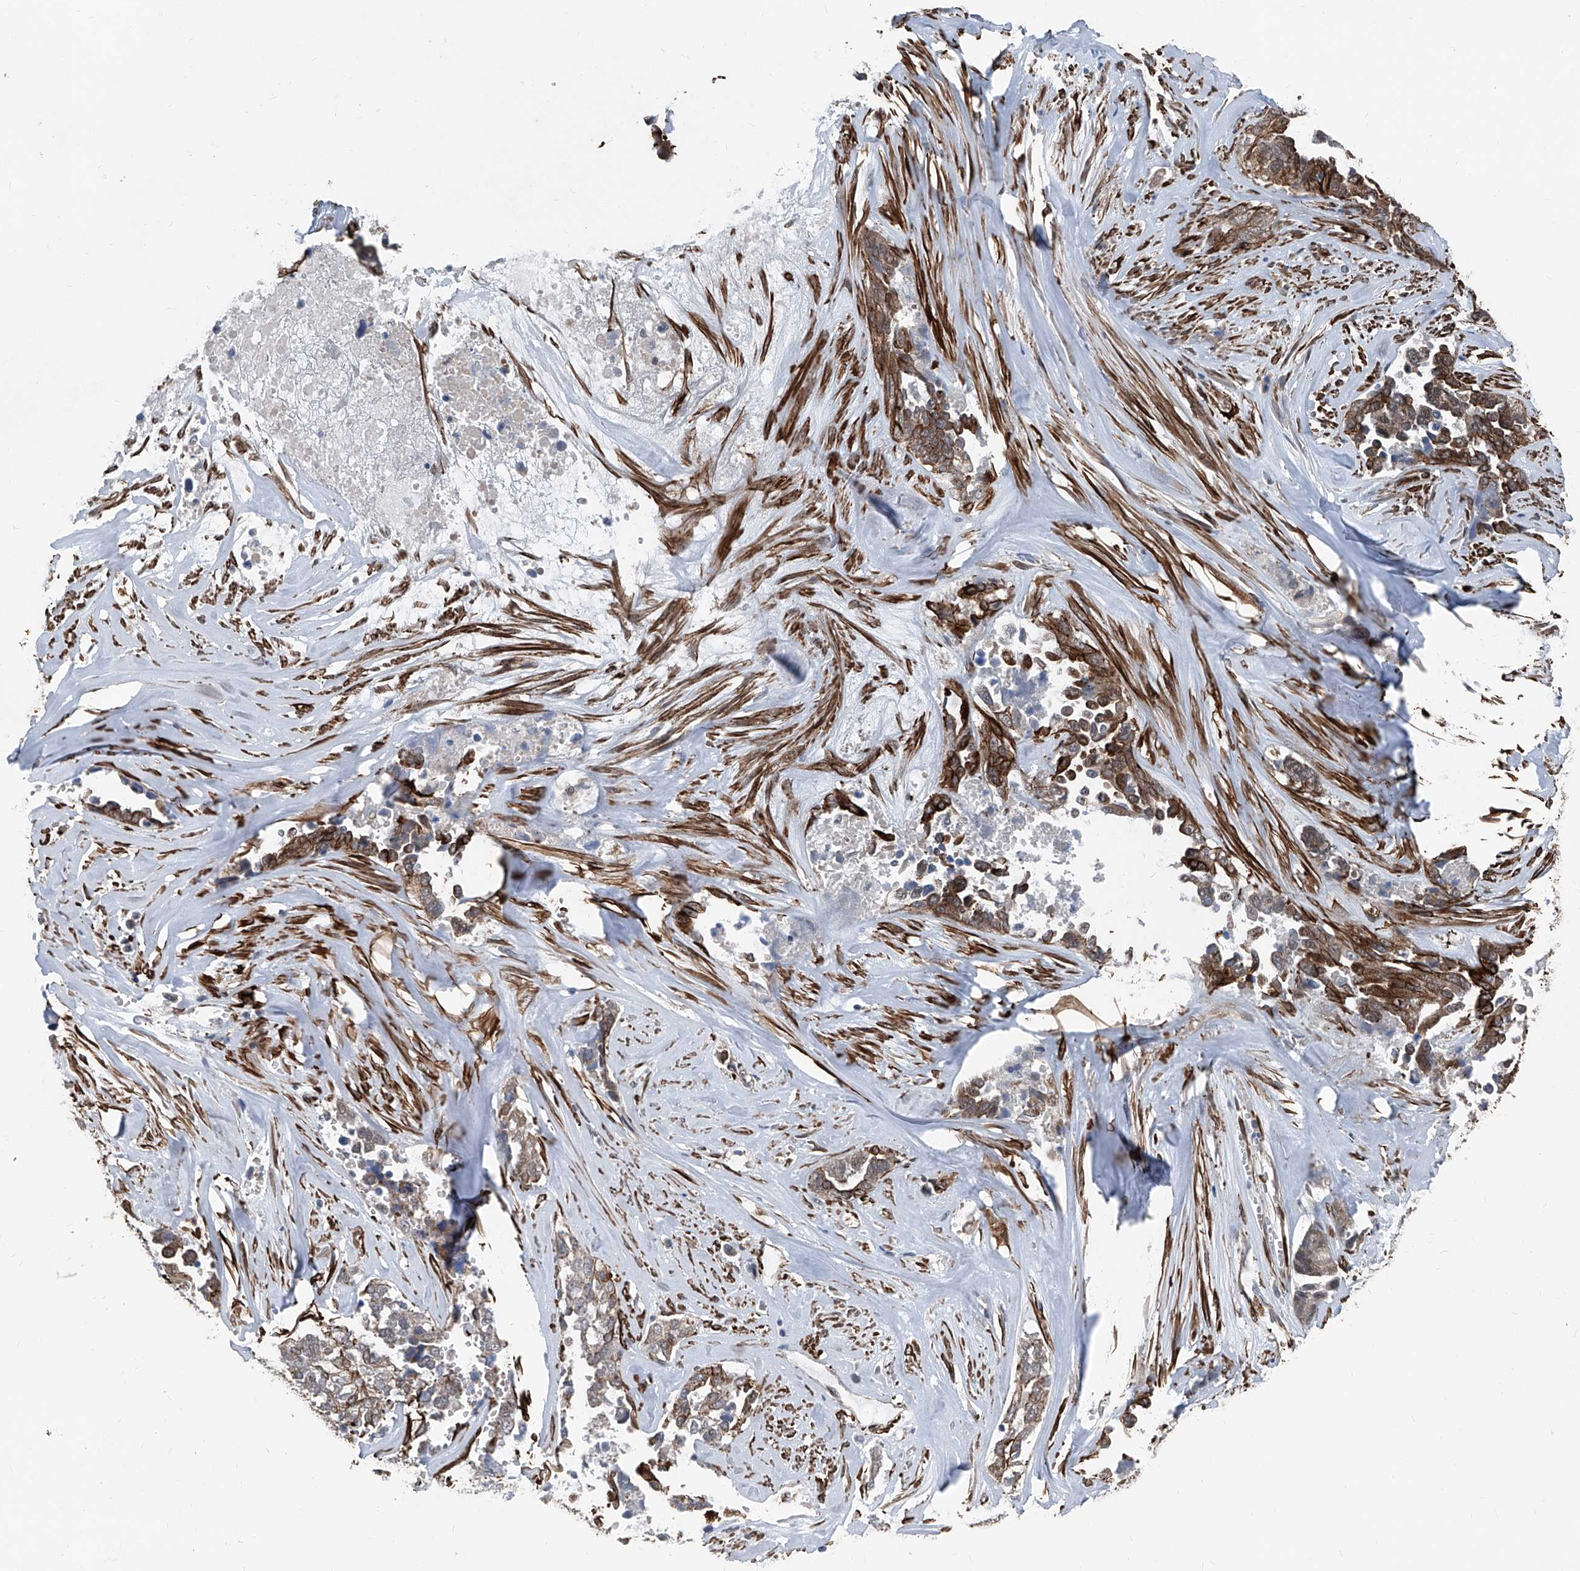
{"staining": {"intensity": "moderate", "quantity": "25%-75%", "location": "cytoplasmic/membranous"}, "tissue": "ovarian cancer", "cell_type": "Tumor cells", "image_type": "cancer", "snomed": [{"axis": "morphology", "description": "Cystadenocarcinoma, serous, NOS"}, {"axis": "topography", "description": "Ovary"}], "caption": "Immunohistochemistry (IHC) photomicrograph of serous cystadenocarcinoma (ovarian) stained for a protein (brown), which reveals medium levels of moderate cytoplasmic/membranous staining in about 25%-75% of tumor cells.", "gene": "COA7", "patient": {"sex": "female", "age": 44}}